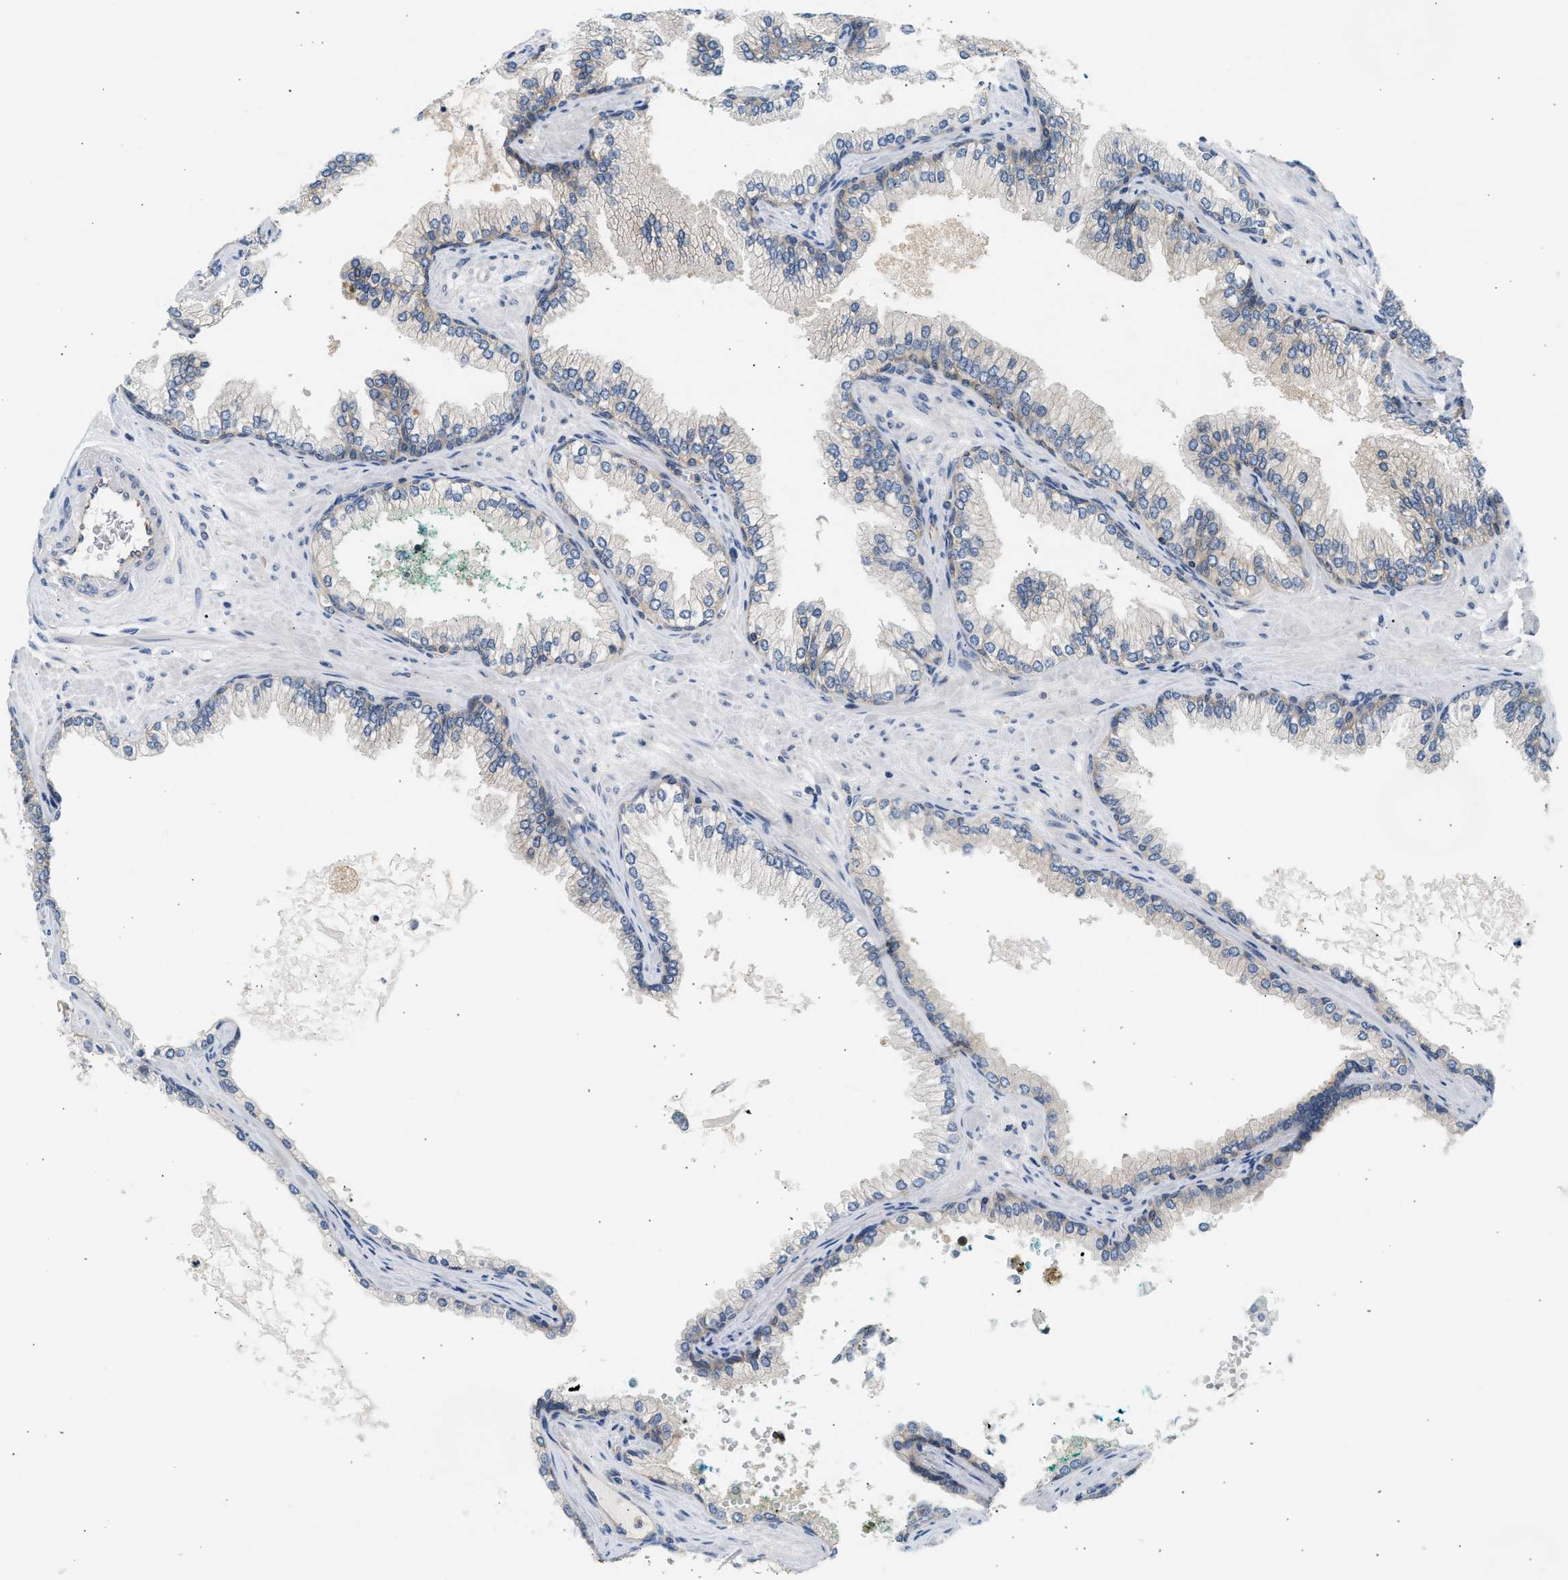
{"staining": {"intensity": "weak", "quantity": "25%-75%", "location": "cytoplasmic/membranous"}, "tissue": "prostate cancer", "cell_type": "Tumor cells", "image_type": "cancer", "snomed": [{"axis": "morphology", "description": "Adenocarcinoma, High grade"}, {"axis": "topography", "description": "Prostate"}], "caption": "A photomicrograph of human prostate adenocarcinoma (high-grade) stained for a protein displays weak cytoplasmic/membranous brown staining in tumor cells. (DAB (3,3'-diaminobenzidine) IHC, brown staining for protein, blue staining for nuclei).", "gene": "PAFAH1B1", "patient": {"sex": "male", "age": 71}}